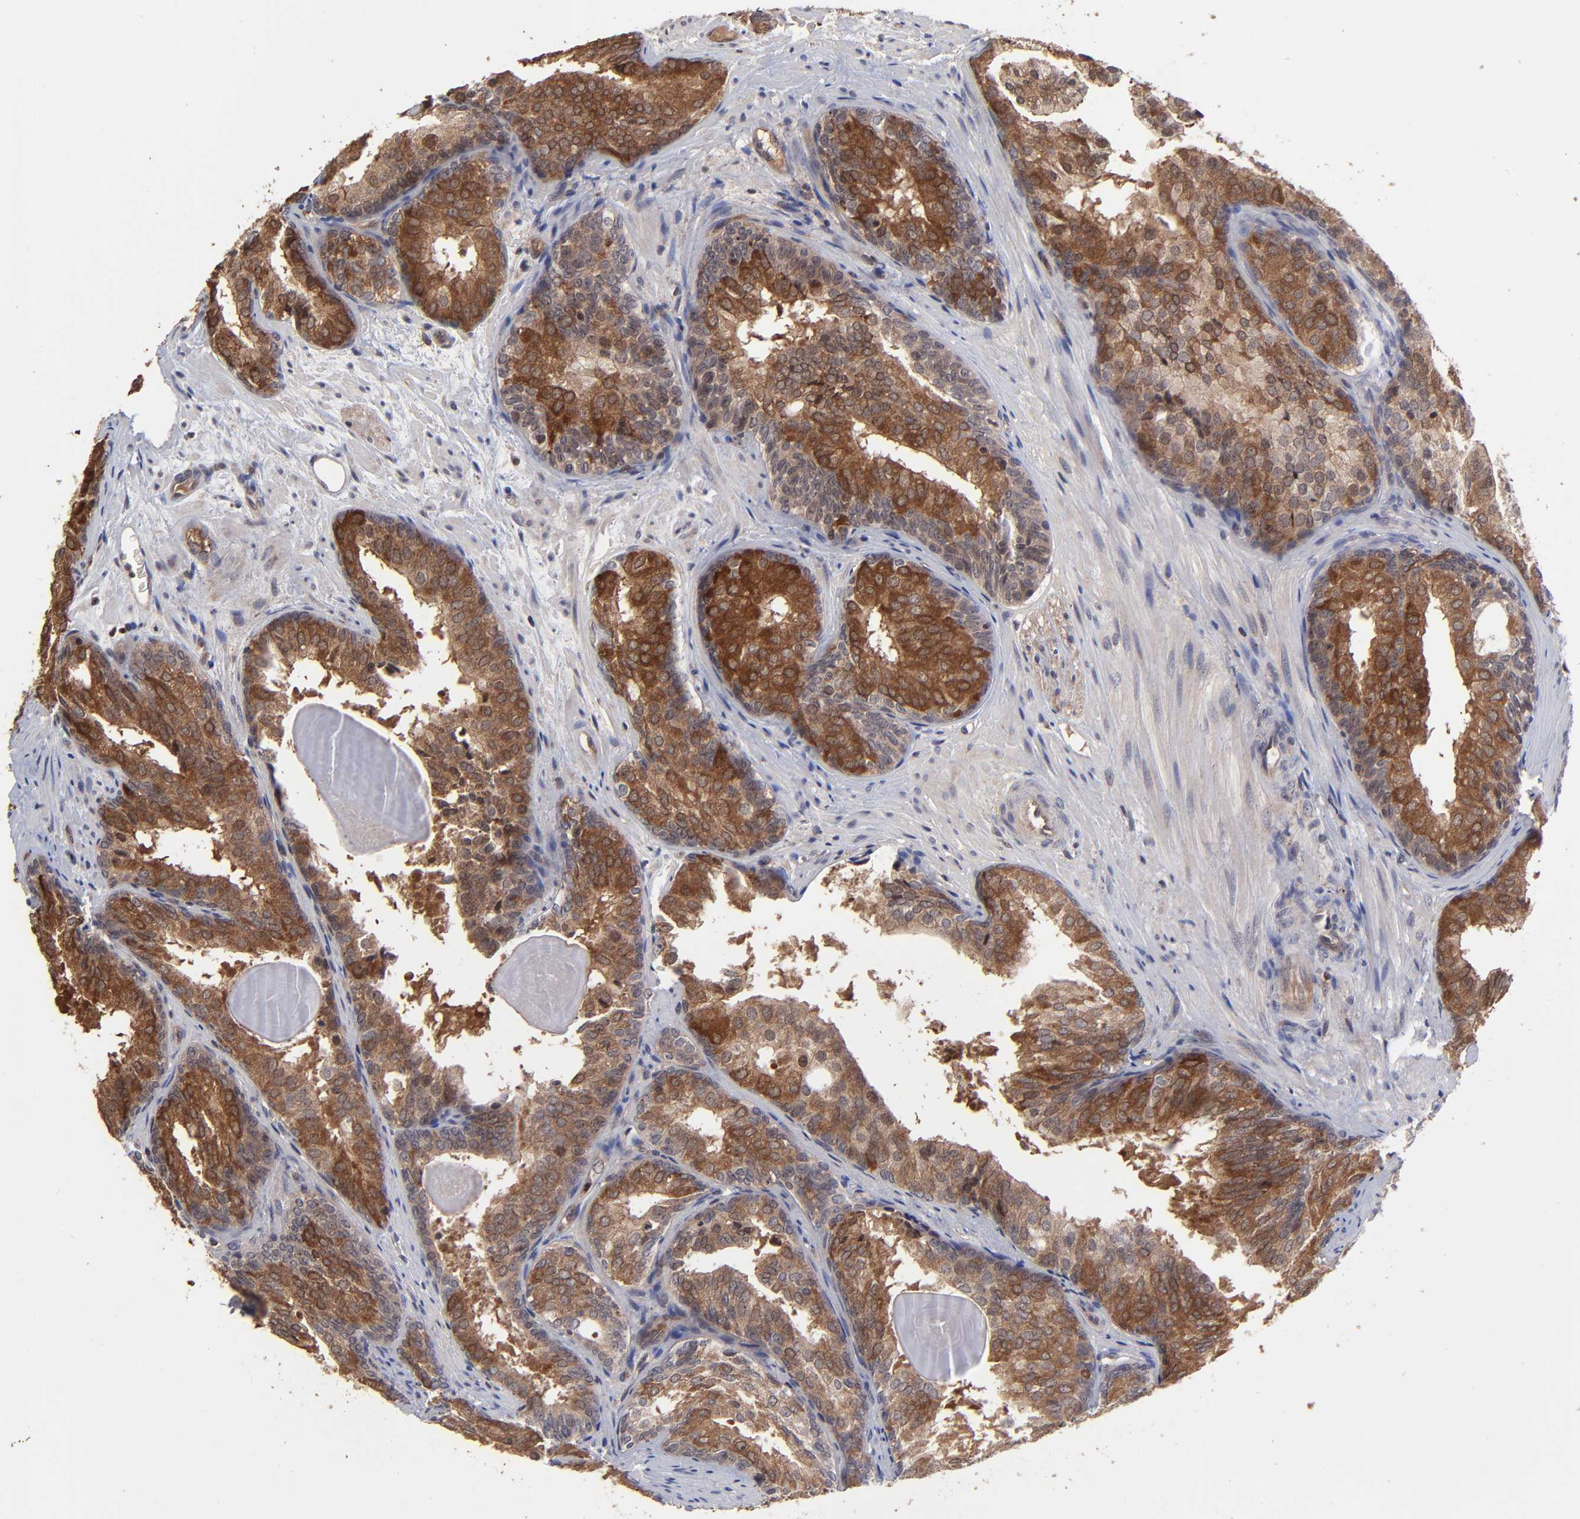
{"staining": {"intensity": "moderate", "quantity": ">75%", "location": "cytoplasmic/membranous"}, "tissue": "prostate cancer", "cell_type": "Tumor cells", "image_type": "cancer", "snomed": [{"axis": "morphology", "description": "Adenocarcinoma, Low grade"}, {"axis": "topography", "description": "Prostate"}], "caption": "Immunohistochemistry photomicrograph of prostate low-grade adenocarcinoma stained for a protein (brown), which displays medium levels of moderate cytoplasmic/membranous expression in approximately >75% of tumor cells.", "gene": "UBE2L6", "patient": {"sex": "male", "age": 69}}